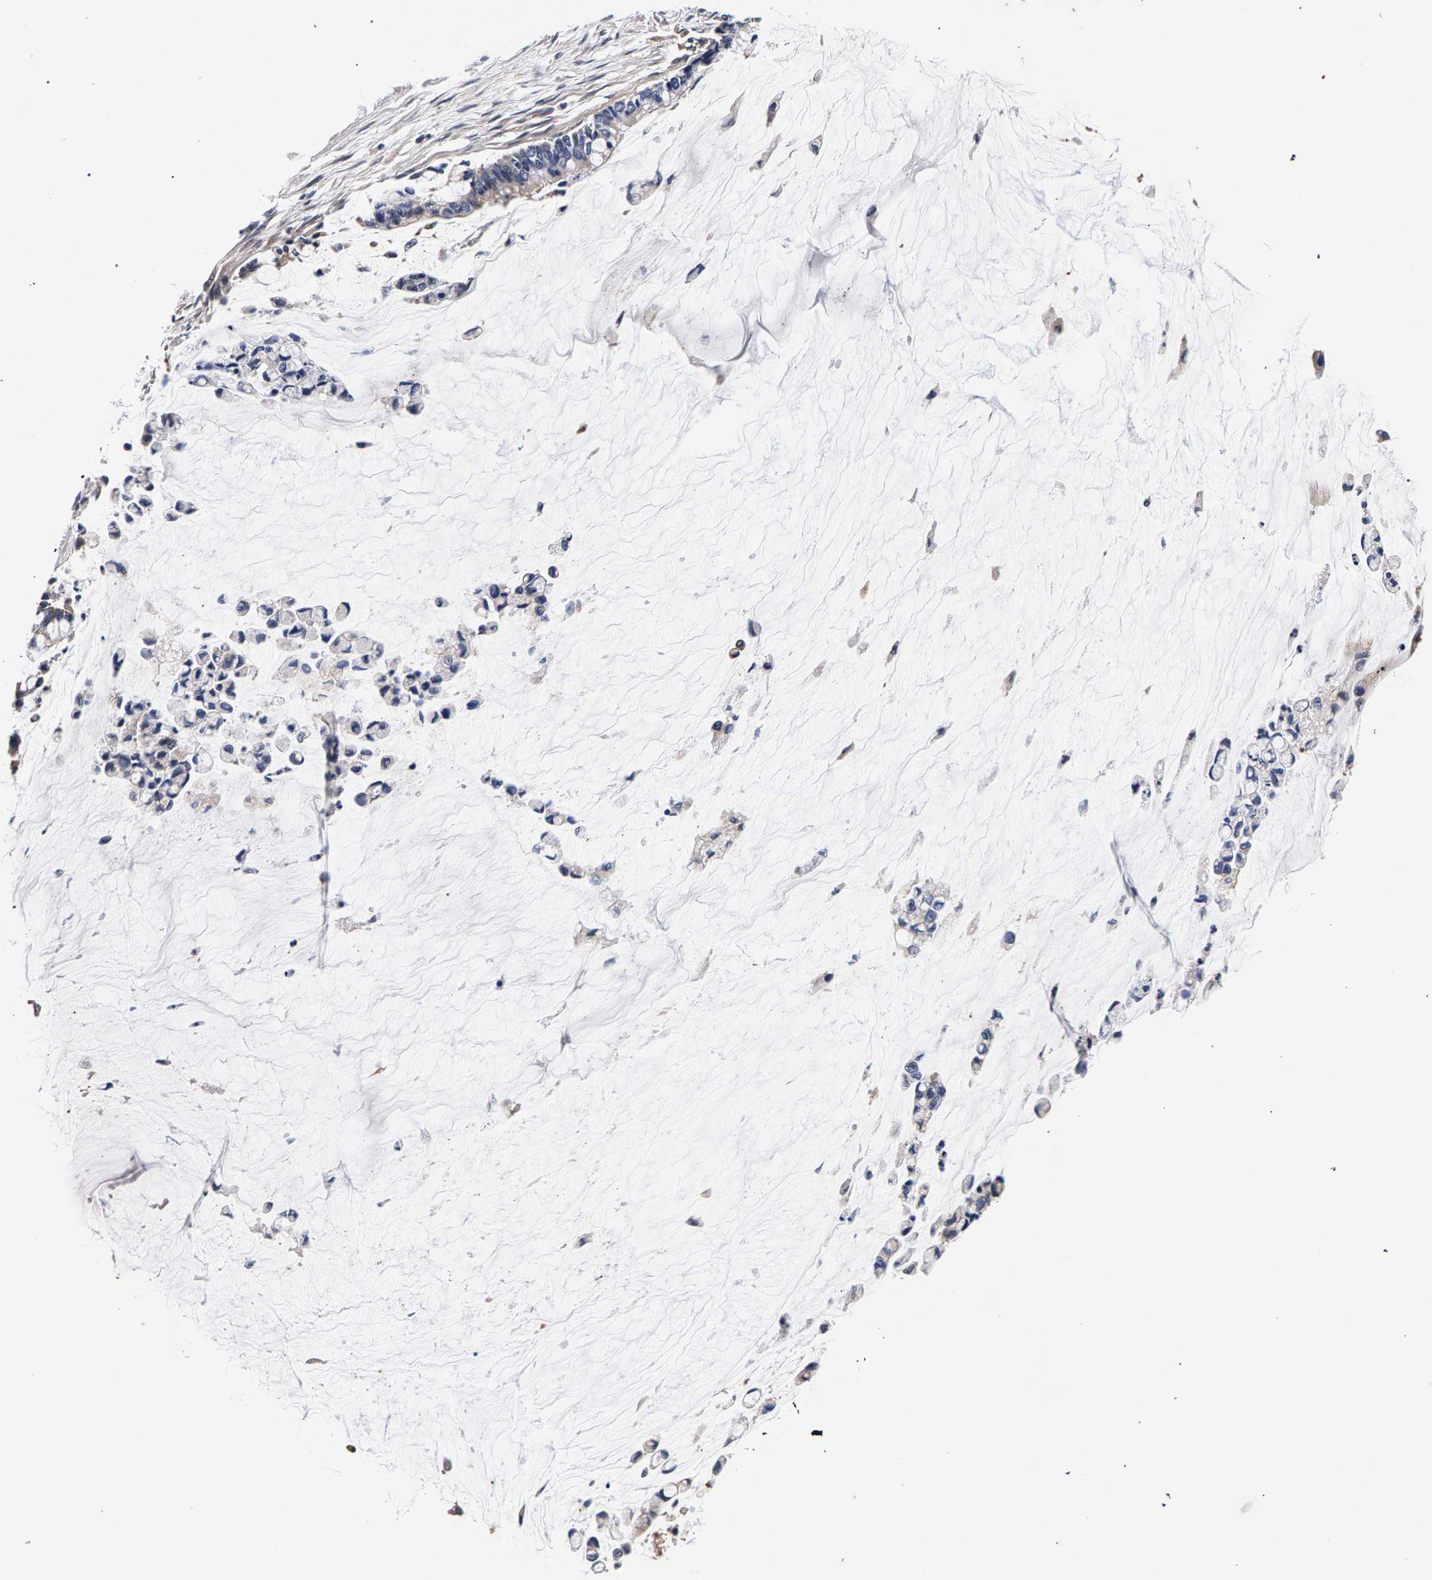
{"staining": {"intensity": "weak", "quantity": "<25%", "location": "cytoplasmic/membranous"}, "tissue": "pancreatic cancer", "cell_type": "Tumor cells", "image_type": "cancer", "snomed": [{"axis": "morphology", "description": "Adenocarcinoma, NOS"}, {"axis": "topography", "description": "Pancreas"}], "caption": "Immunohistochemistry image of human pancreatic adenocarcinoma stained for a protein (brown), which reveals no positivity in tumor cells. (DAB (3,3'-diaminobenzidine) immunohistochemistry, high magnification).", "gene": "MARCHF7", "patient": {"sex": "male", "age": 41}}